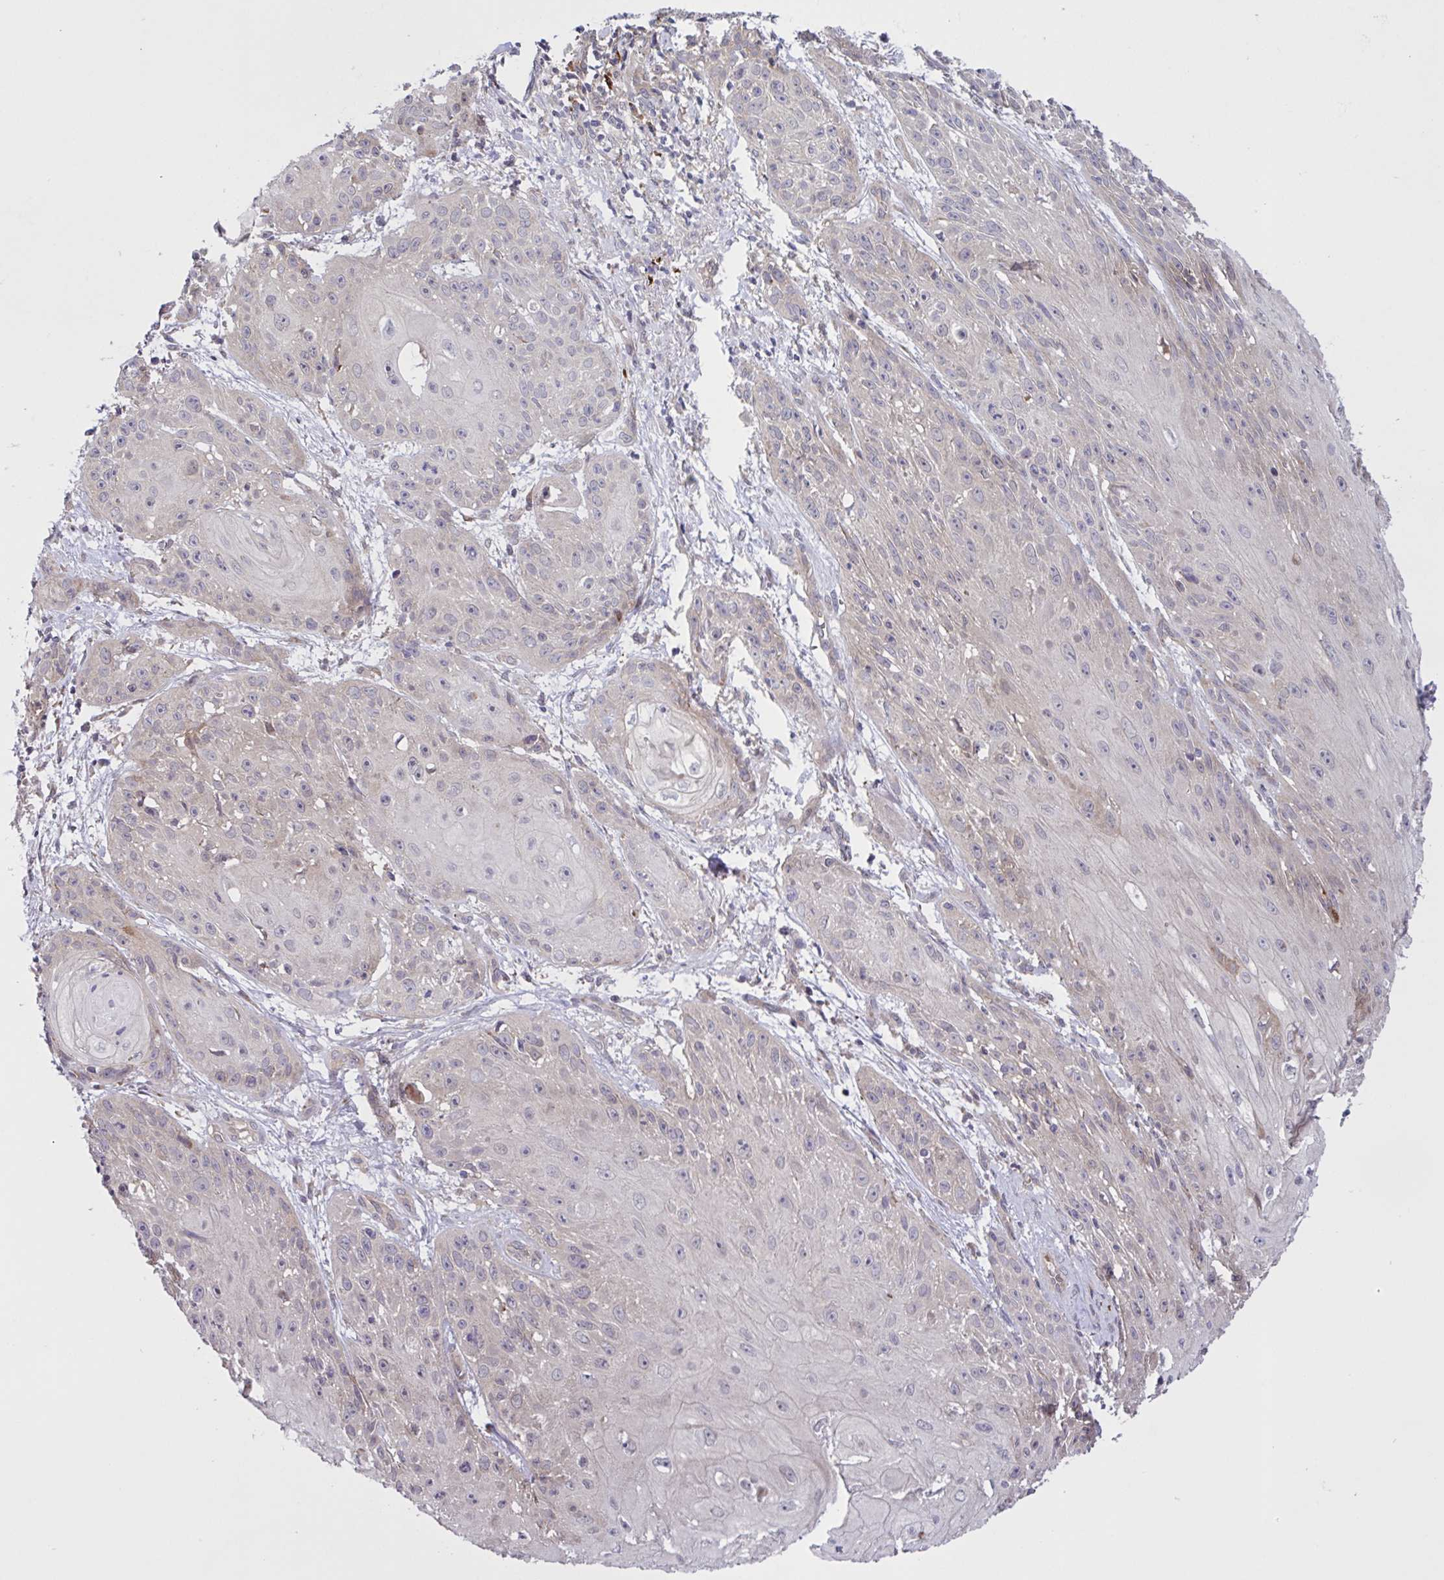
{"staining": {"intensity": "moderate", "quantity": "<25%", "location": "cytoplasmic/membranous"}, "tissue": "skin cancer", "cell_type": "Tumor cells", "image_type": "cancer", "snomed": [{"axis": "morphology", "description": "Squamous cell carcinoma, NOS"}, {"axis": "topography", "description": "Skin"}, {"axis": "topography", "description": "Vulva"}], "caption": "The micrograph reveals a brown stain indicating the presence of a protein in the cytoplasmic/membranous of tumor cells in skin cancer.", "gene": "INTS10", "patient": {"sex": "female", "age": 76}}